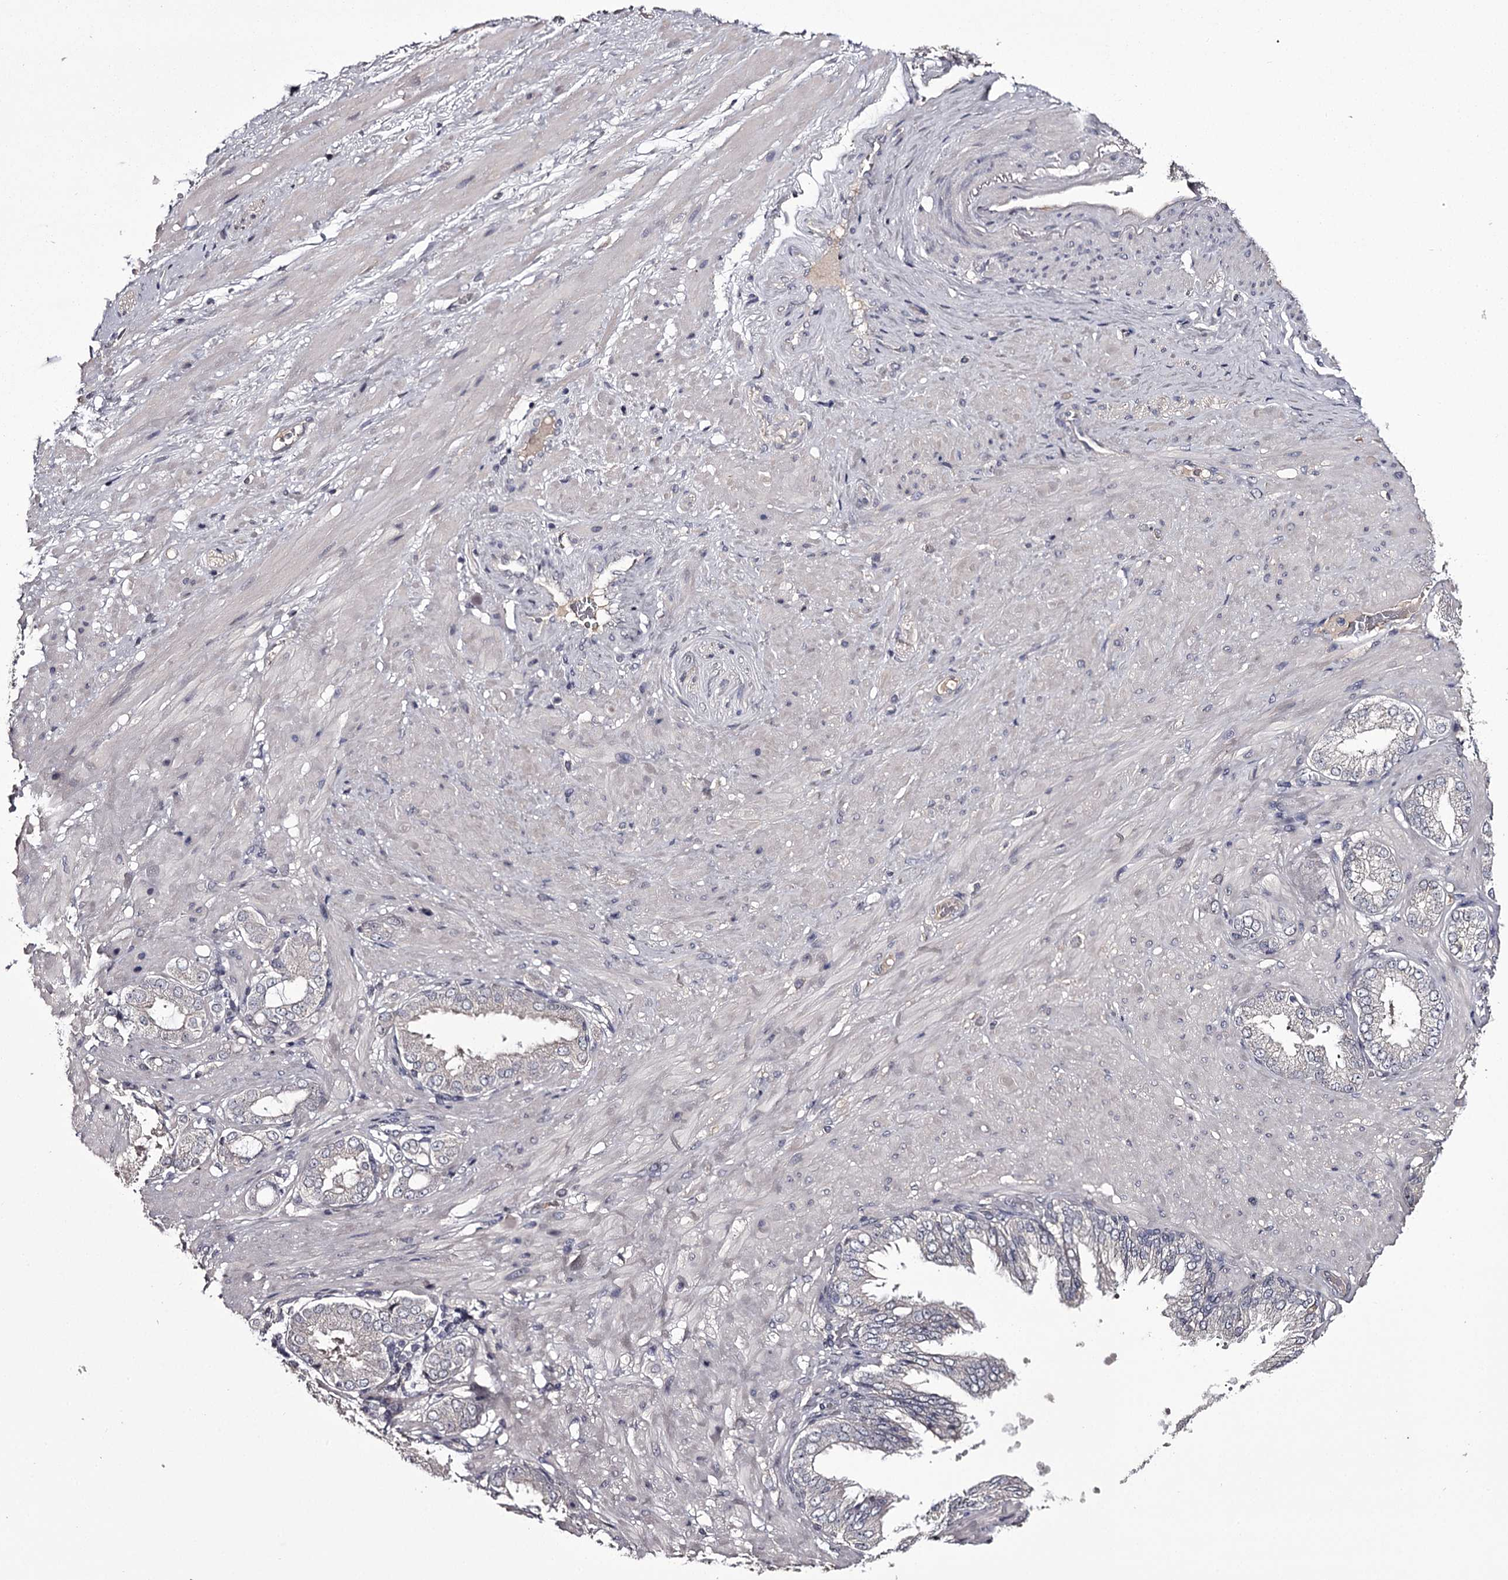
{"staining": {"intensity": "negative", "quantity": "none", "location": "none"}, "tissue": "adipose tissue", "cell_type": "Adipocytes", "image_type": "normal", "snomed": [{"axis": "morphology", "description": "Normal tissue, NOS"}, {"axis": "morphology", "description": "Adenocarcinoma, Low grade"}, {"axis": "topography", "description": "Prostate"}, {"axis": "topography", "description": "Peripheral nerve tissue"}], "caption": "Protein analysis of unremarkable adipose tissue shows no significant staining in adipocytes. (DAB (3,3'-diaminobenzidine) IHC visualized using brightfield microscopy, high magnification).", "gene": "PRM2", "patient": {"sex": "male", "age": 63}}